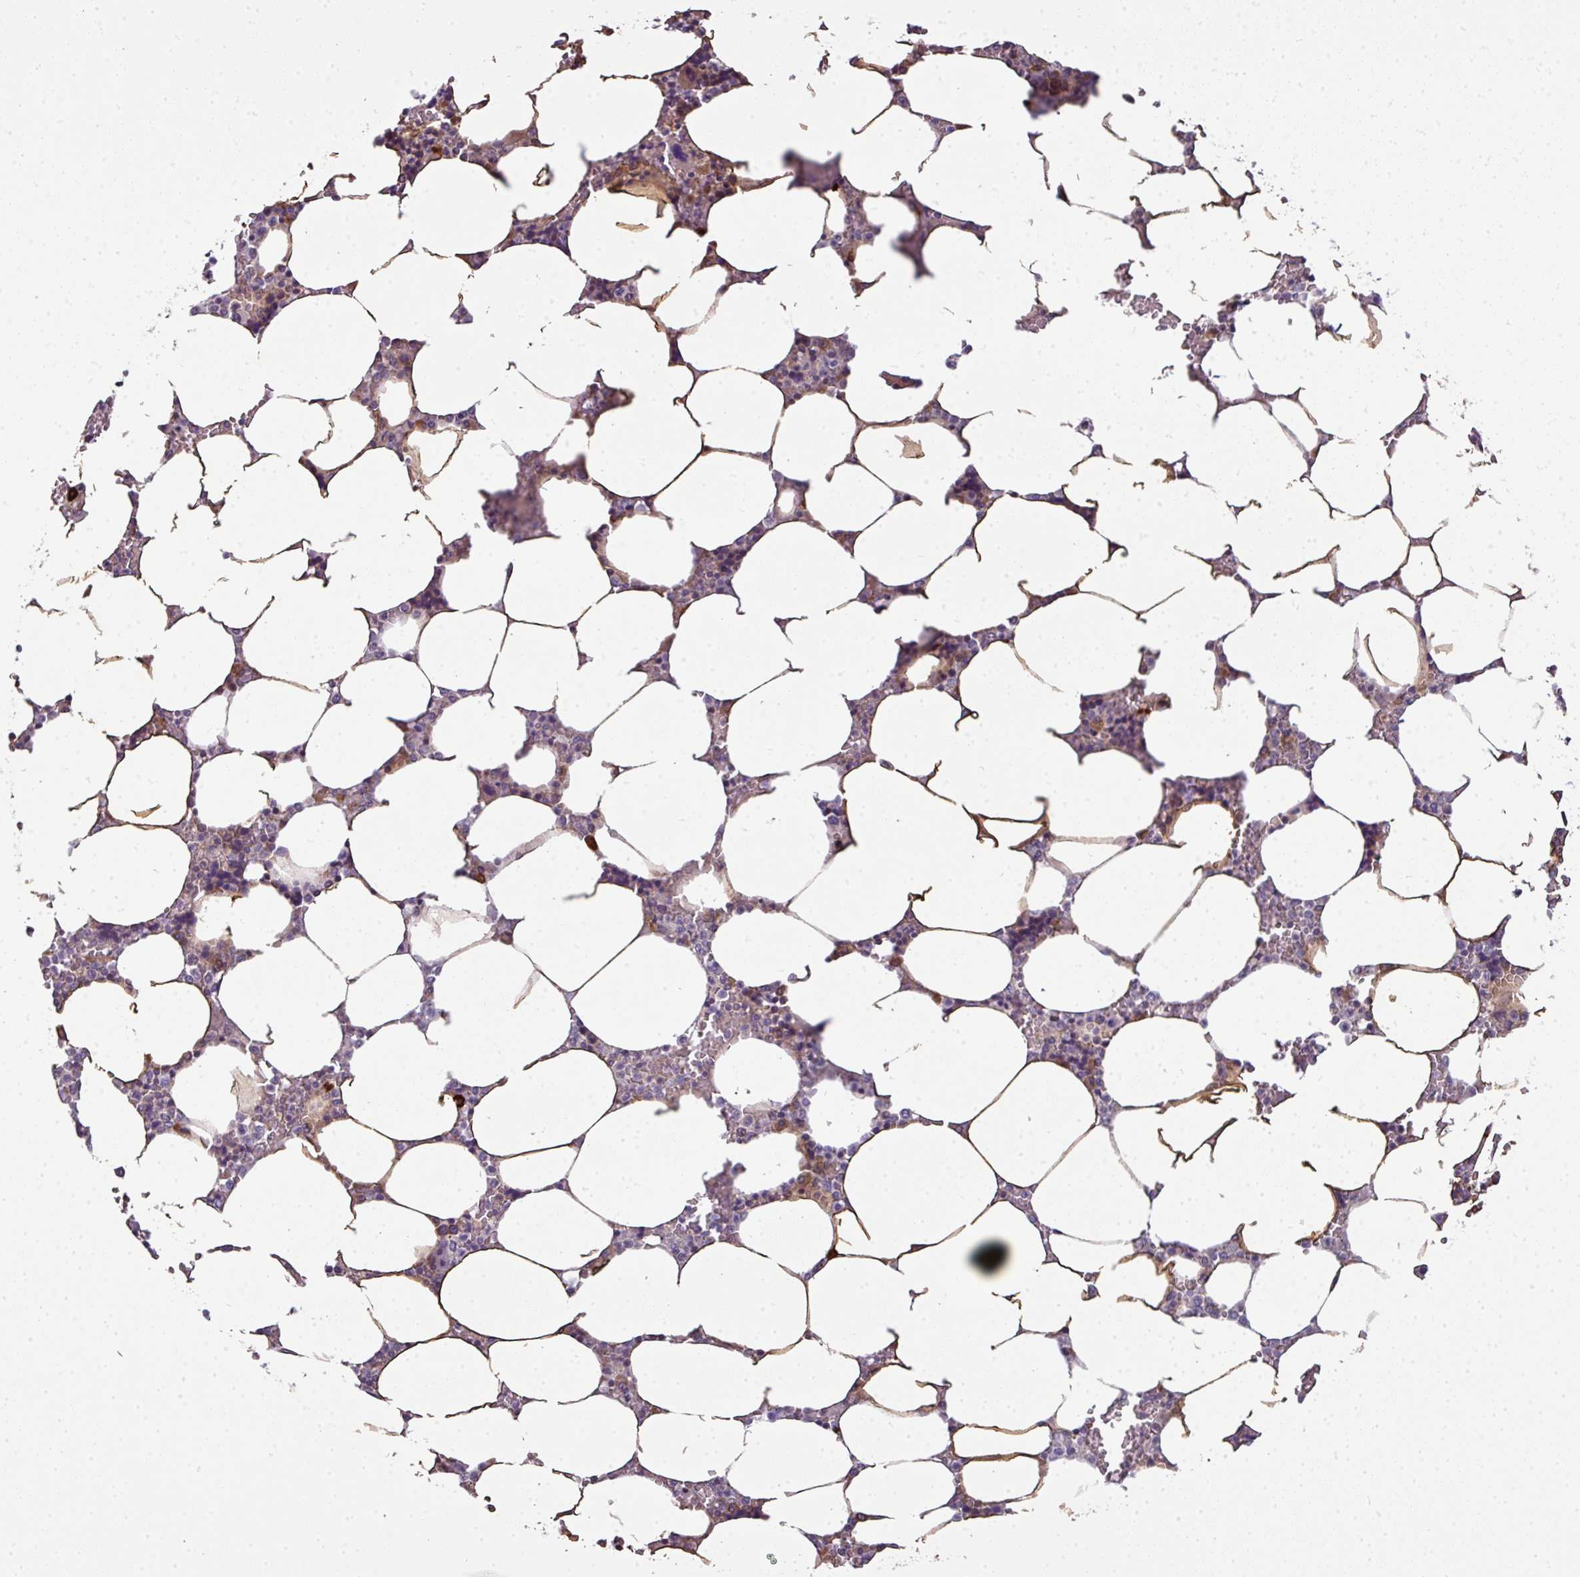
{"staining": {"intensity": "moderate", "quantity": "<25%", "location": "cytoplasmic/membranous"}, "tissue": "bone marrow", "cell_type": "Hematopoietic cells", "image_type": "normal", "snomed": [{"axis": "morphology", "description": "Normal tissue, NOS"}, {"axis": "topography", "description": "Bone marrow"}], "caption": "Protein positivity by immunohistochemistry (IHC) exhibits moderate cytoplasmic/membranous staining in about <25% of hematopoietic cells in normal bone marrow.", "gene": "RBM14", "patient": {"sex": "male", "age": 64}}